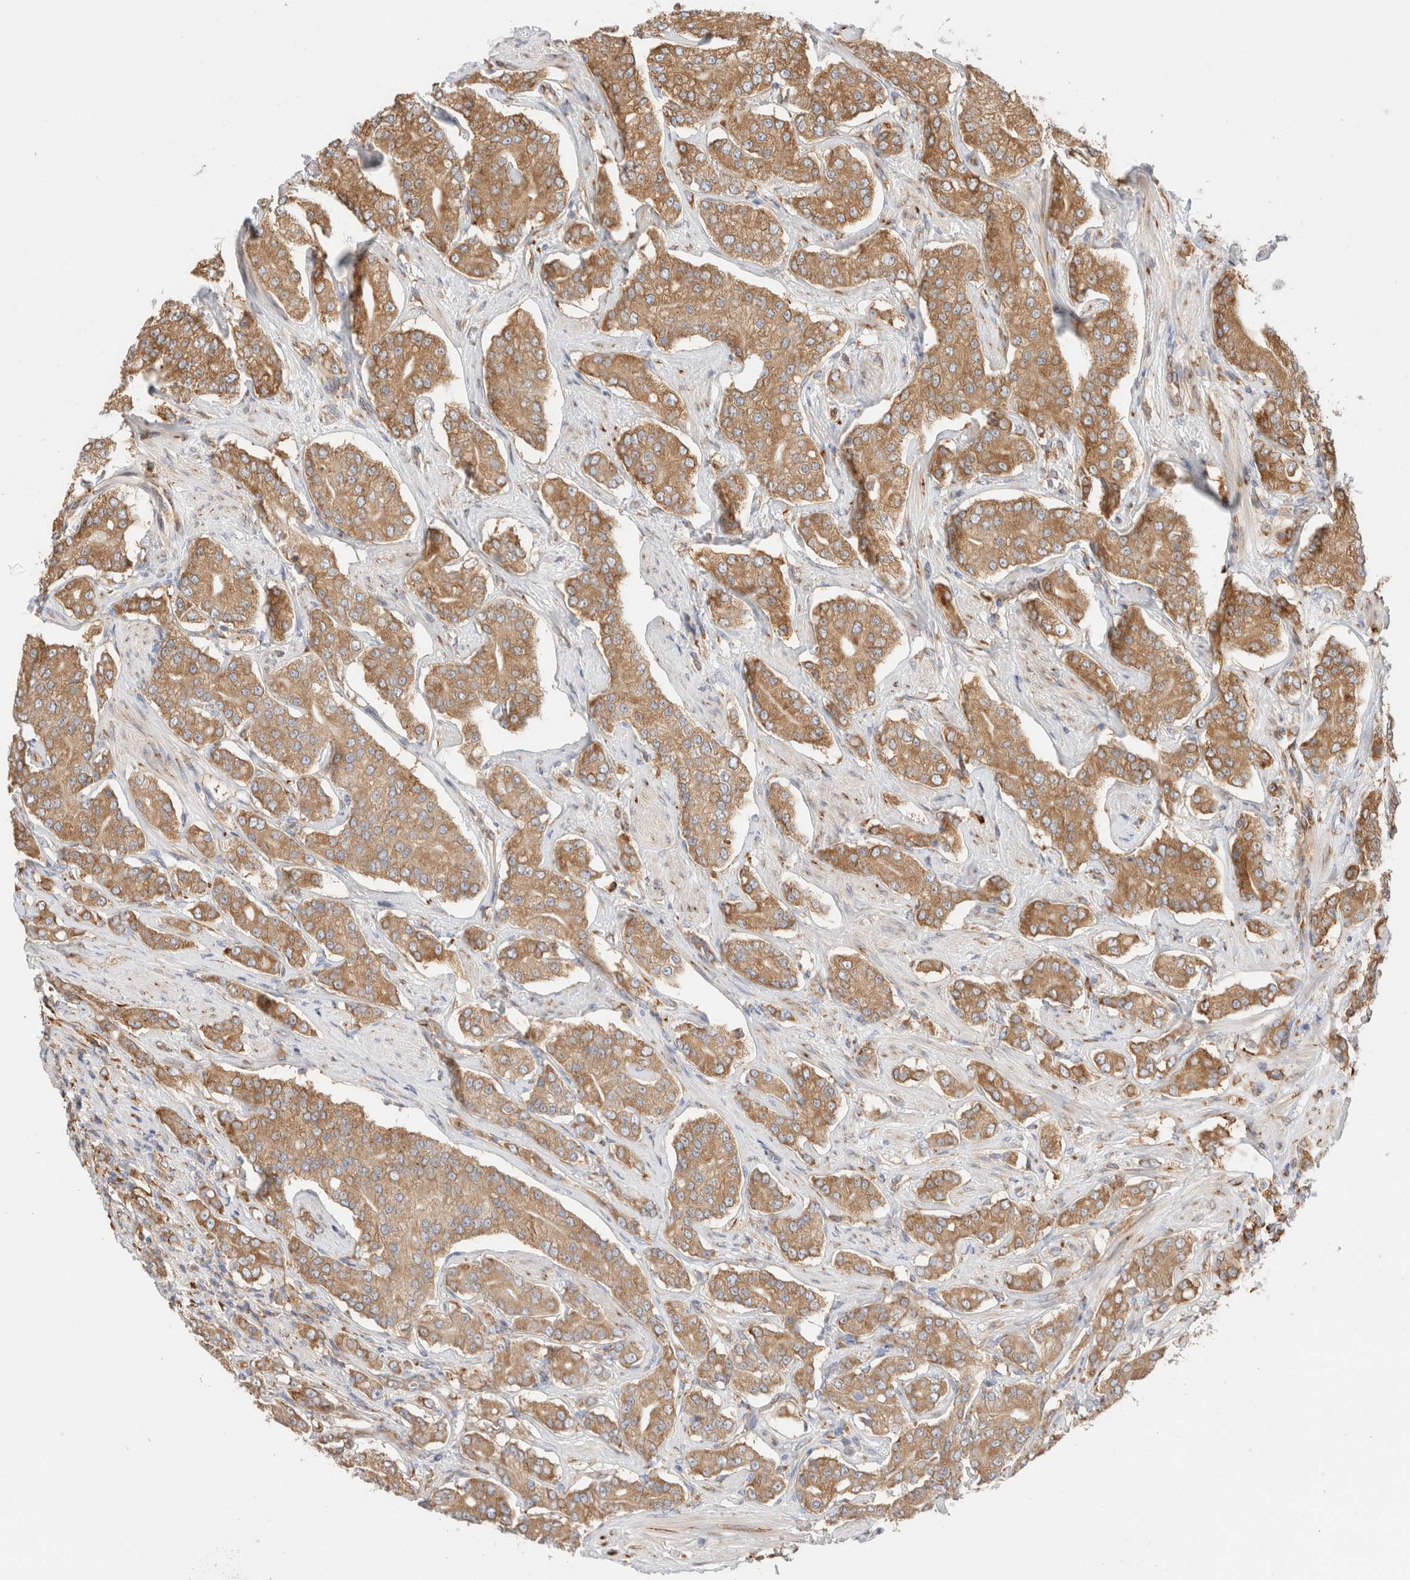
{"staining": {"intensity": "moderate", "quantity": ">75%", "location": "cytoplasmic/membranous"}, "tissue": "prostate cancer", "cell_type": "Tumor cells", "image_type": "cancer", "snomed": [{"axis": "morphology", "description": "Adenocarcinoma, High grade"}, {"axis": "topography", "description": "Prostate"}], "caption": "Moderate cytoplasmic/membranous protein expression is present in about >75% of tumor cells in prostate high-grade adenocarcinoma. The protein is stained brown, and the nuclei are stained in blue (DAB IHC with brightfield microscopy, high magnification).", "gene": "ZC2HC1A", "patient": {"sex": "male", "age": 71}}